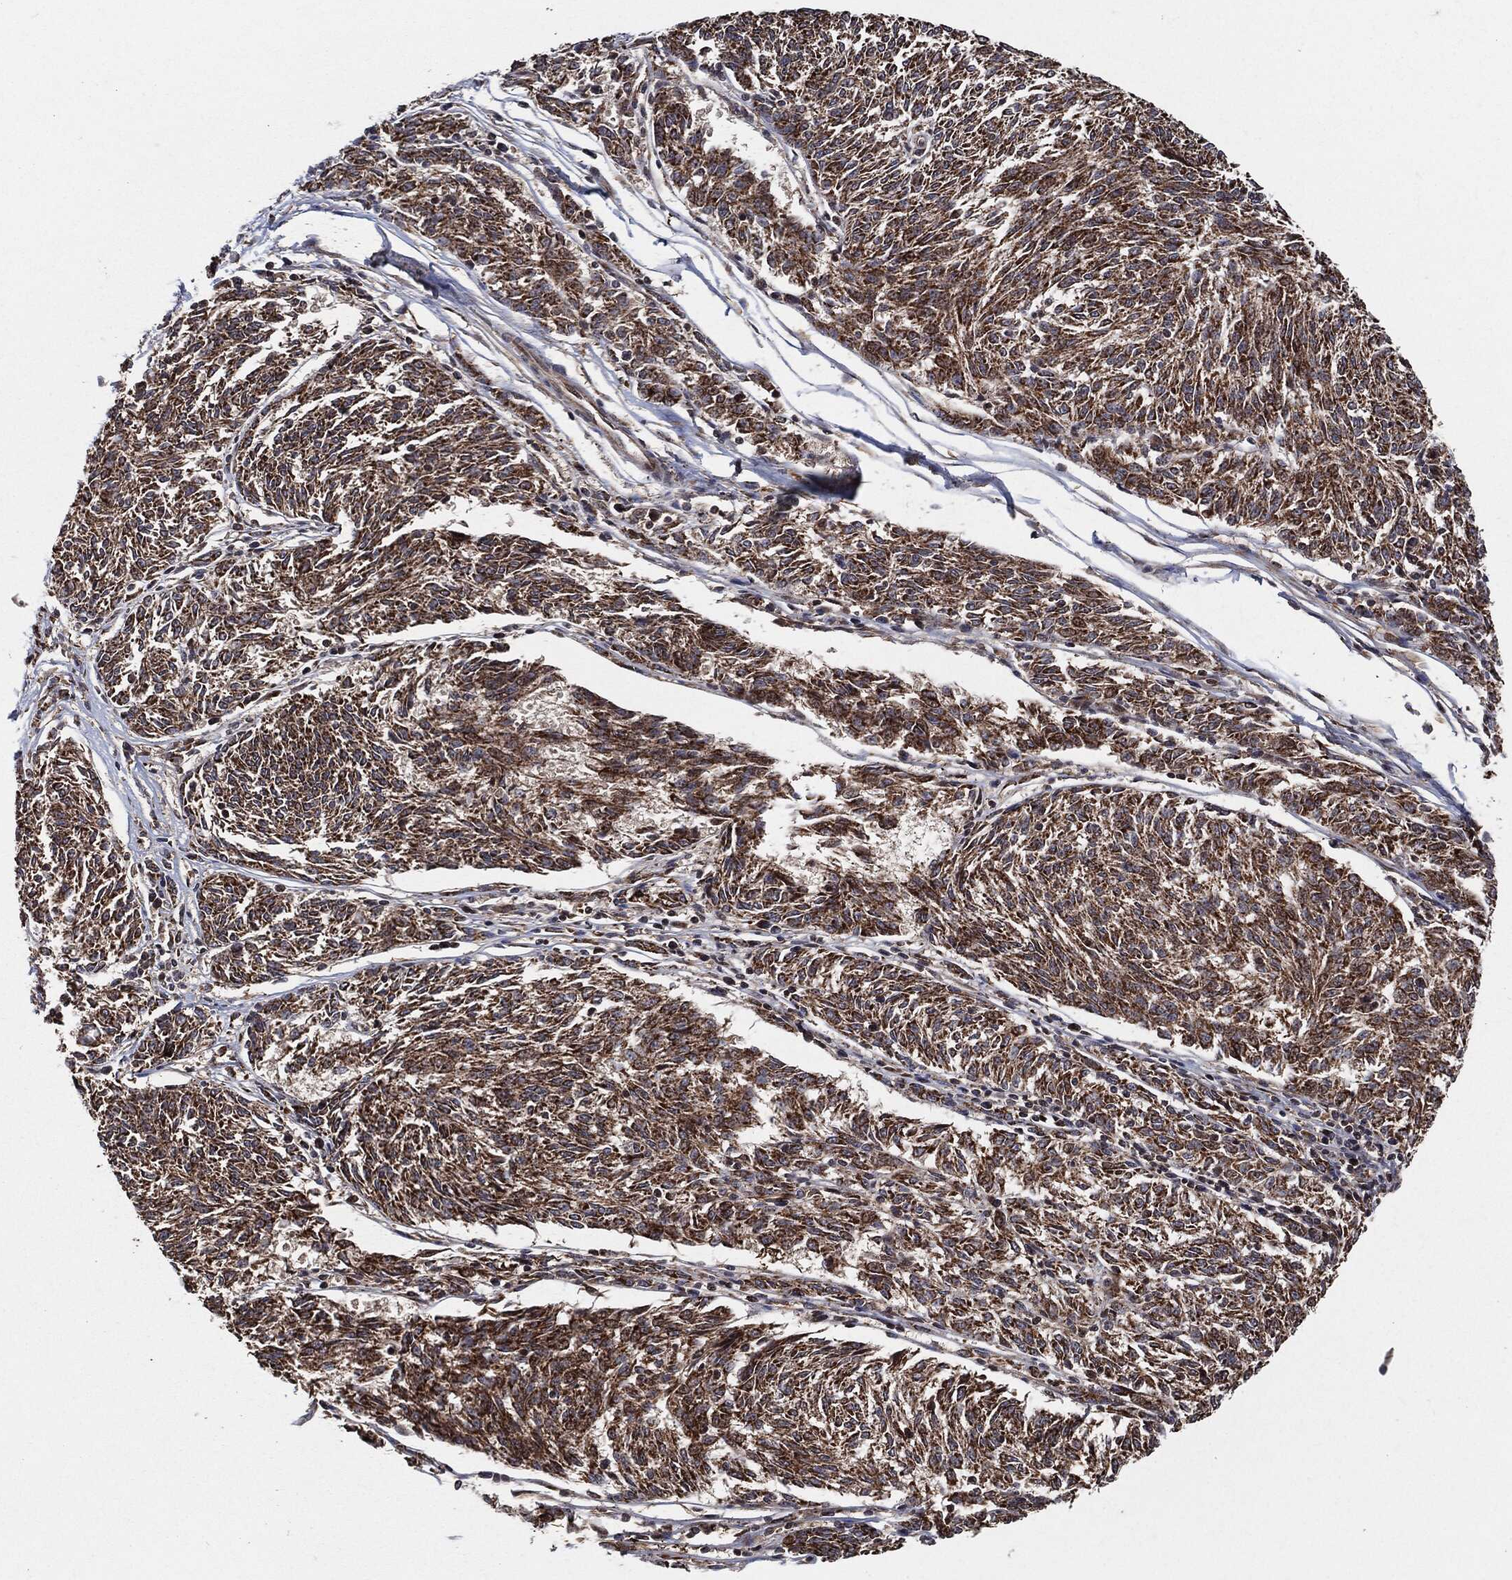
{"staining": {"intensity": "strong", "quantity": ">75%", "location": "cytoplasmic/membranous"}, "tissue": "melanoma", "cell_type": "Tumor cells", "image_type": "cancer", "snomed": [{"axis": "morphology", "description": "Malignant melanoma, NOS"}, {"axis": "topography", "description": "Skin"}], "caption": "Protein staining shows strong cytoplasmic/membranous staining in approximately >75% of tumor cells in malignant melanoma.", "gene": "BCAR1", "patient": {"sex": "female", "age": 72}}